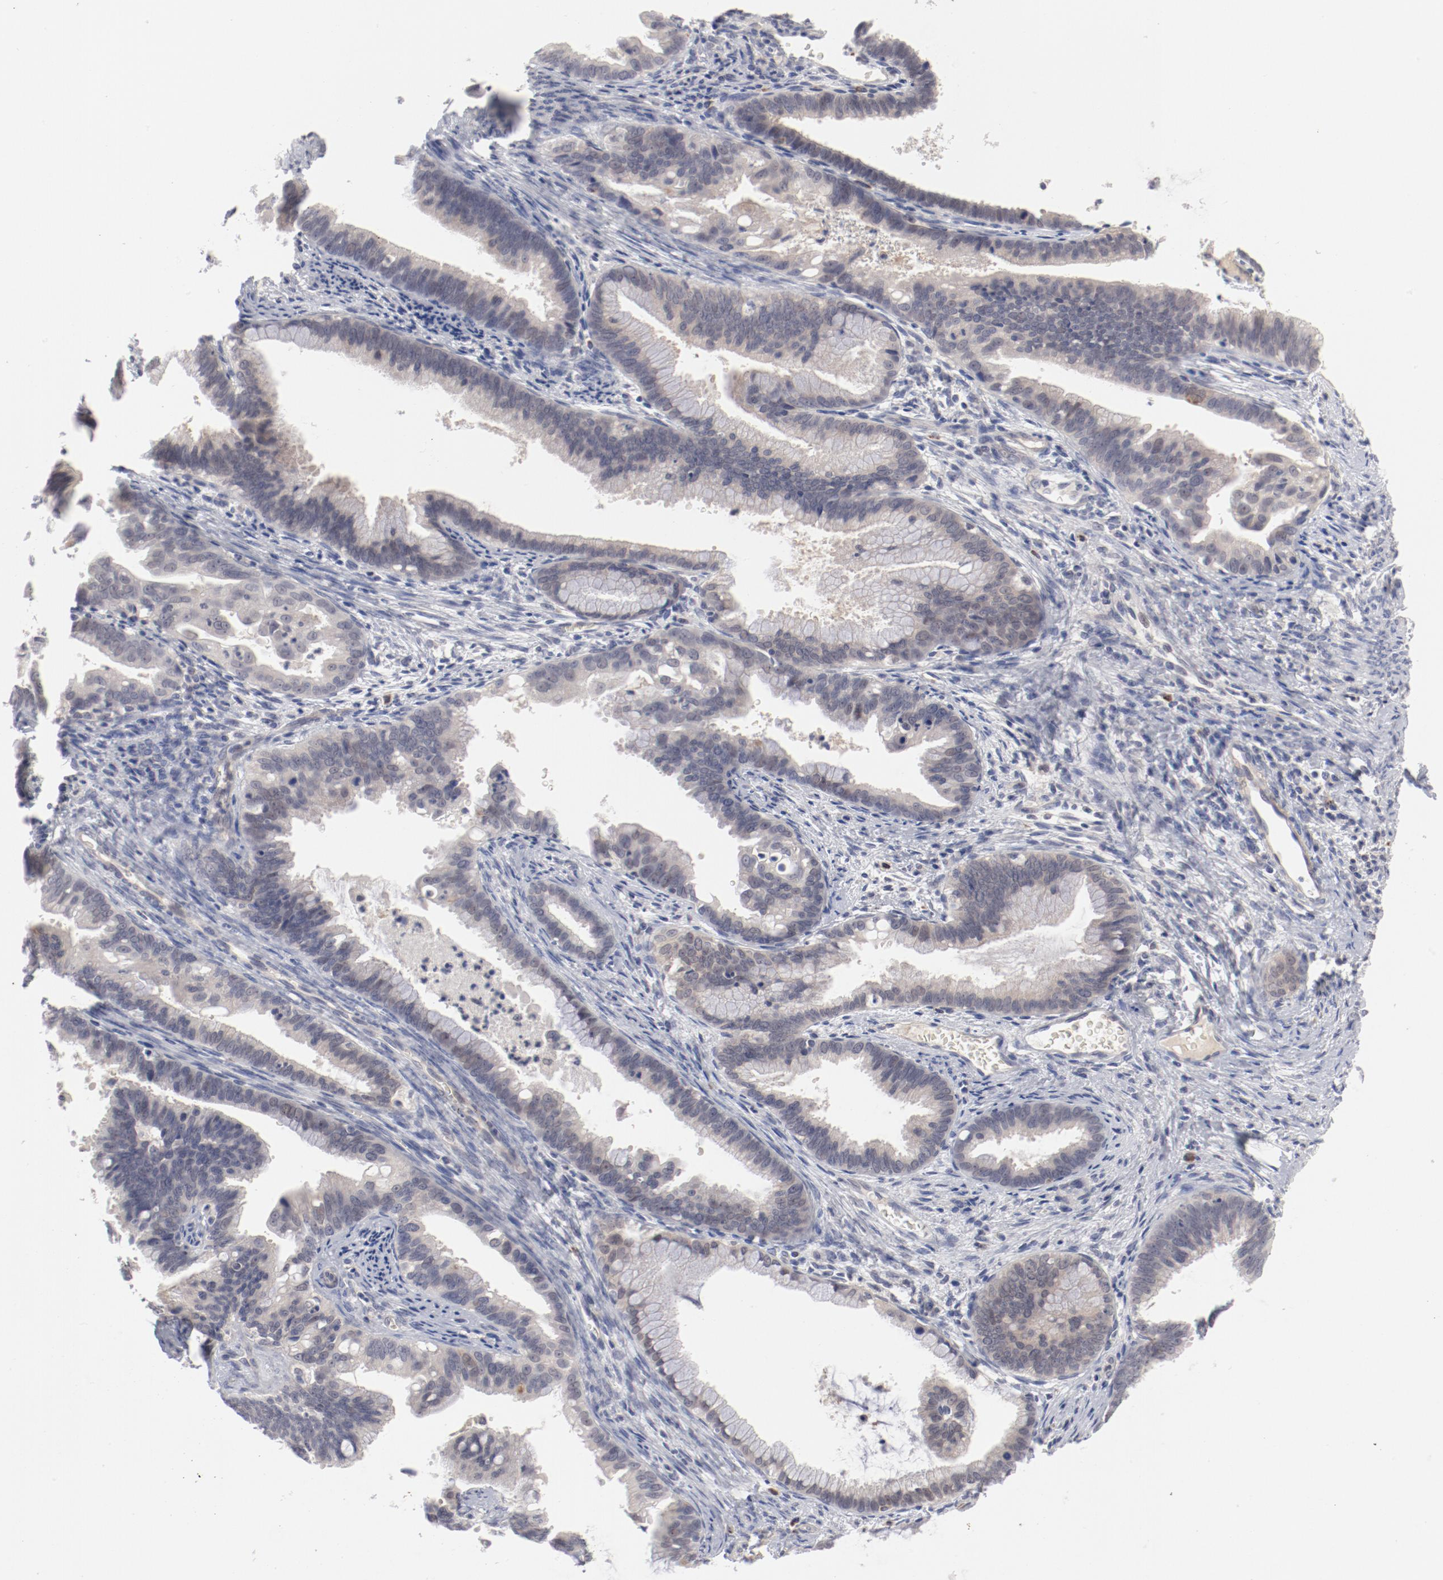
{"staining": {"intensity": "negative", "quantity": "none", "location": "none"}, "tissue": "cervical cancer", "cell_type": "Tumor cells", "image_type": "cancer", "snomed": [{"axis": "morphology", "description": "Adenocarcinoma, NOS"}, {"axis": "topography", "description": "Cervix"}], "caption": "Immunohistochemical staining of cervical cancer exhibits no significant positivity in tumor cells.", "gene": "SH3BGR", "patient": {"sex": "female", "age": 47}}